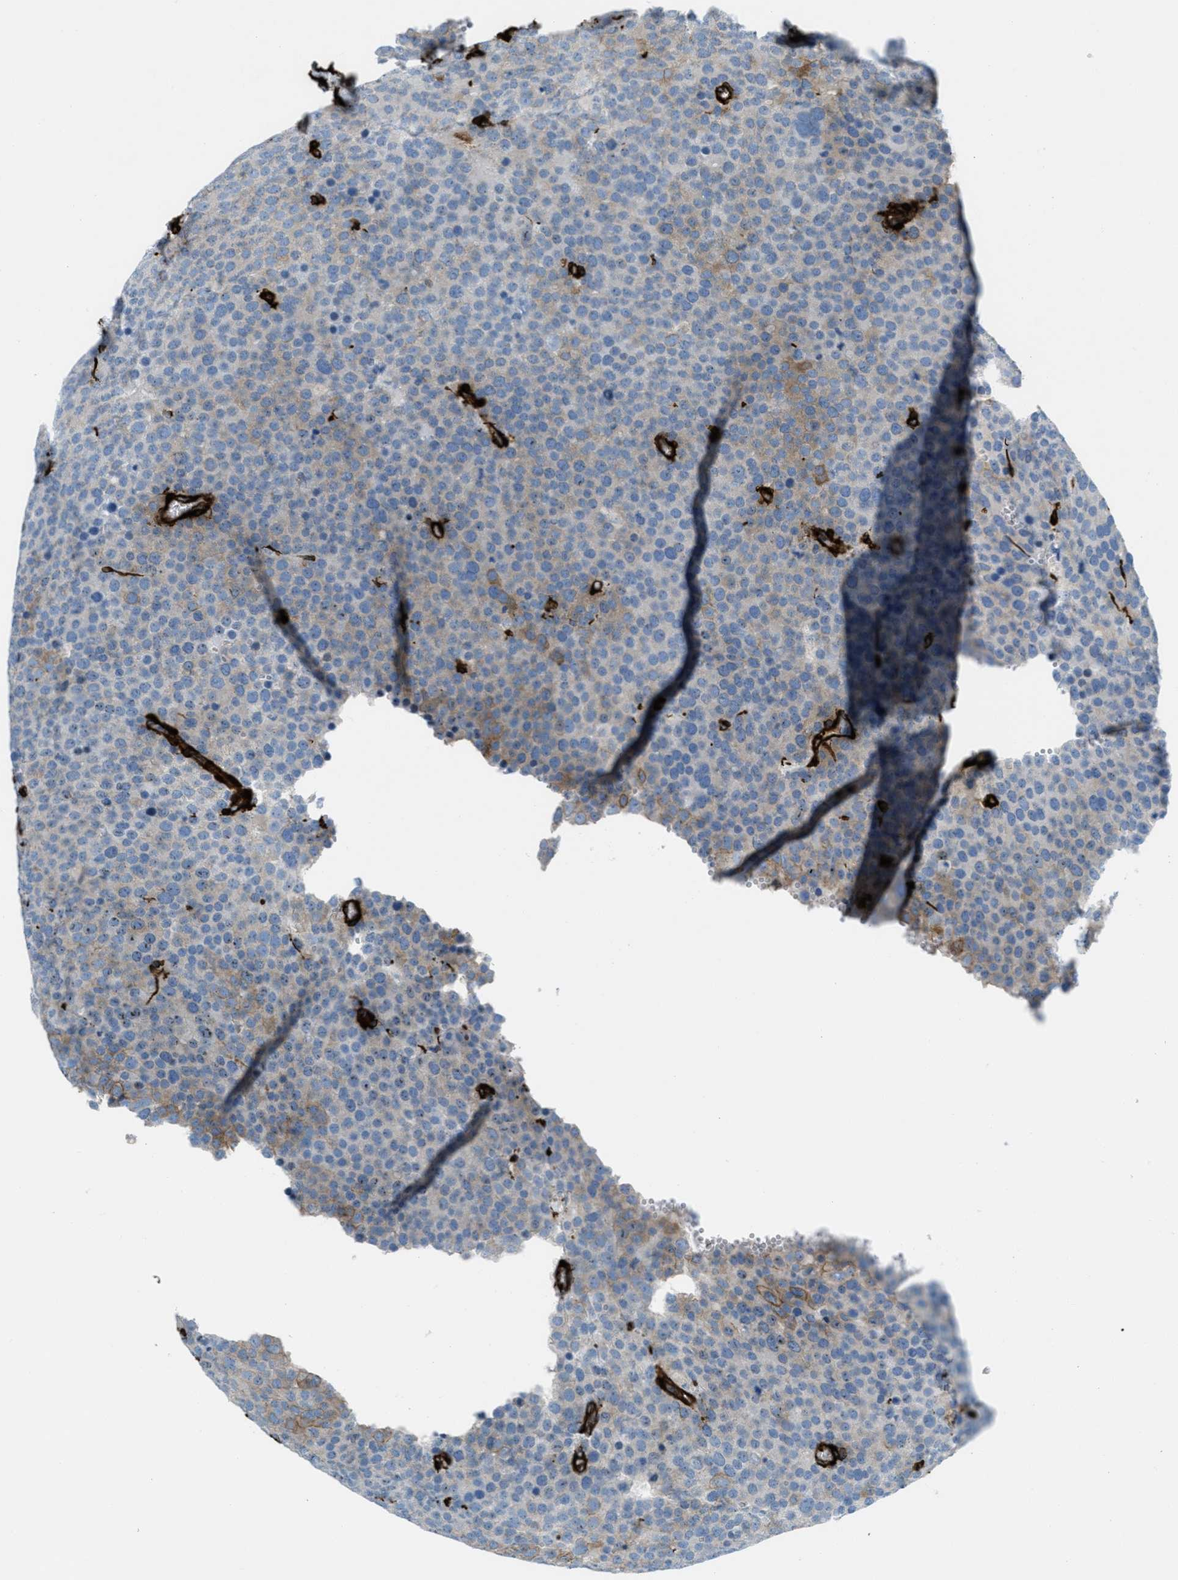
{"staining": {"intensity": "moderate", "quantity": "<25%", "location": "cytoplasmic/membranous"}, "tissue": "testis cancer", "cell_type": "Tumor cells", "image_type": "cancer", "snomed": [{"axis": "morphology", "description": "Normal tissue, NOS"}, {"axis": "morphology", "description": "Seminoma, NOS"}, {"axis": "topography", "description": "Testis"}], "caption": "Immunohistochemical staining of testis cancer exhibits low levels of moderate cytoplasmic/membranous positivity in approximately <25% of tumor cells. (brown staining indicates protein expression, while blue staining denotes nuclei).", "gene": "CALD1", "patient": {"sex": "male", "age": 71}}